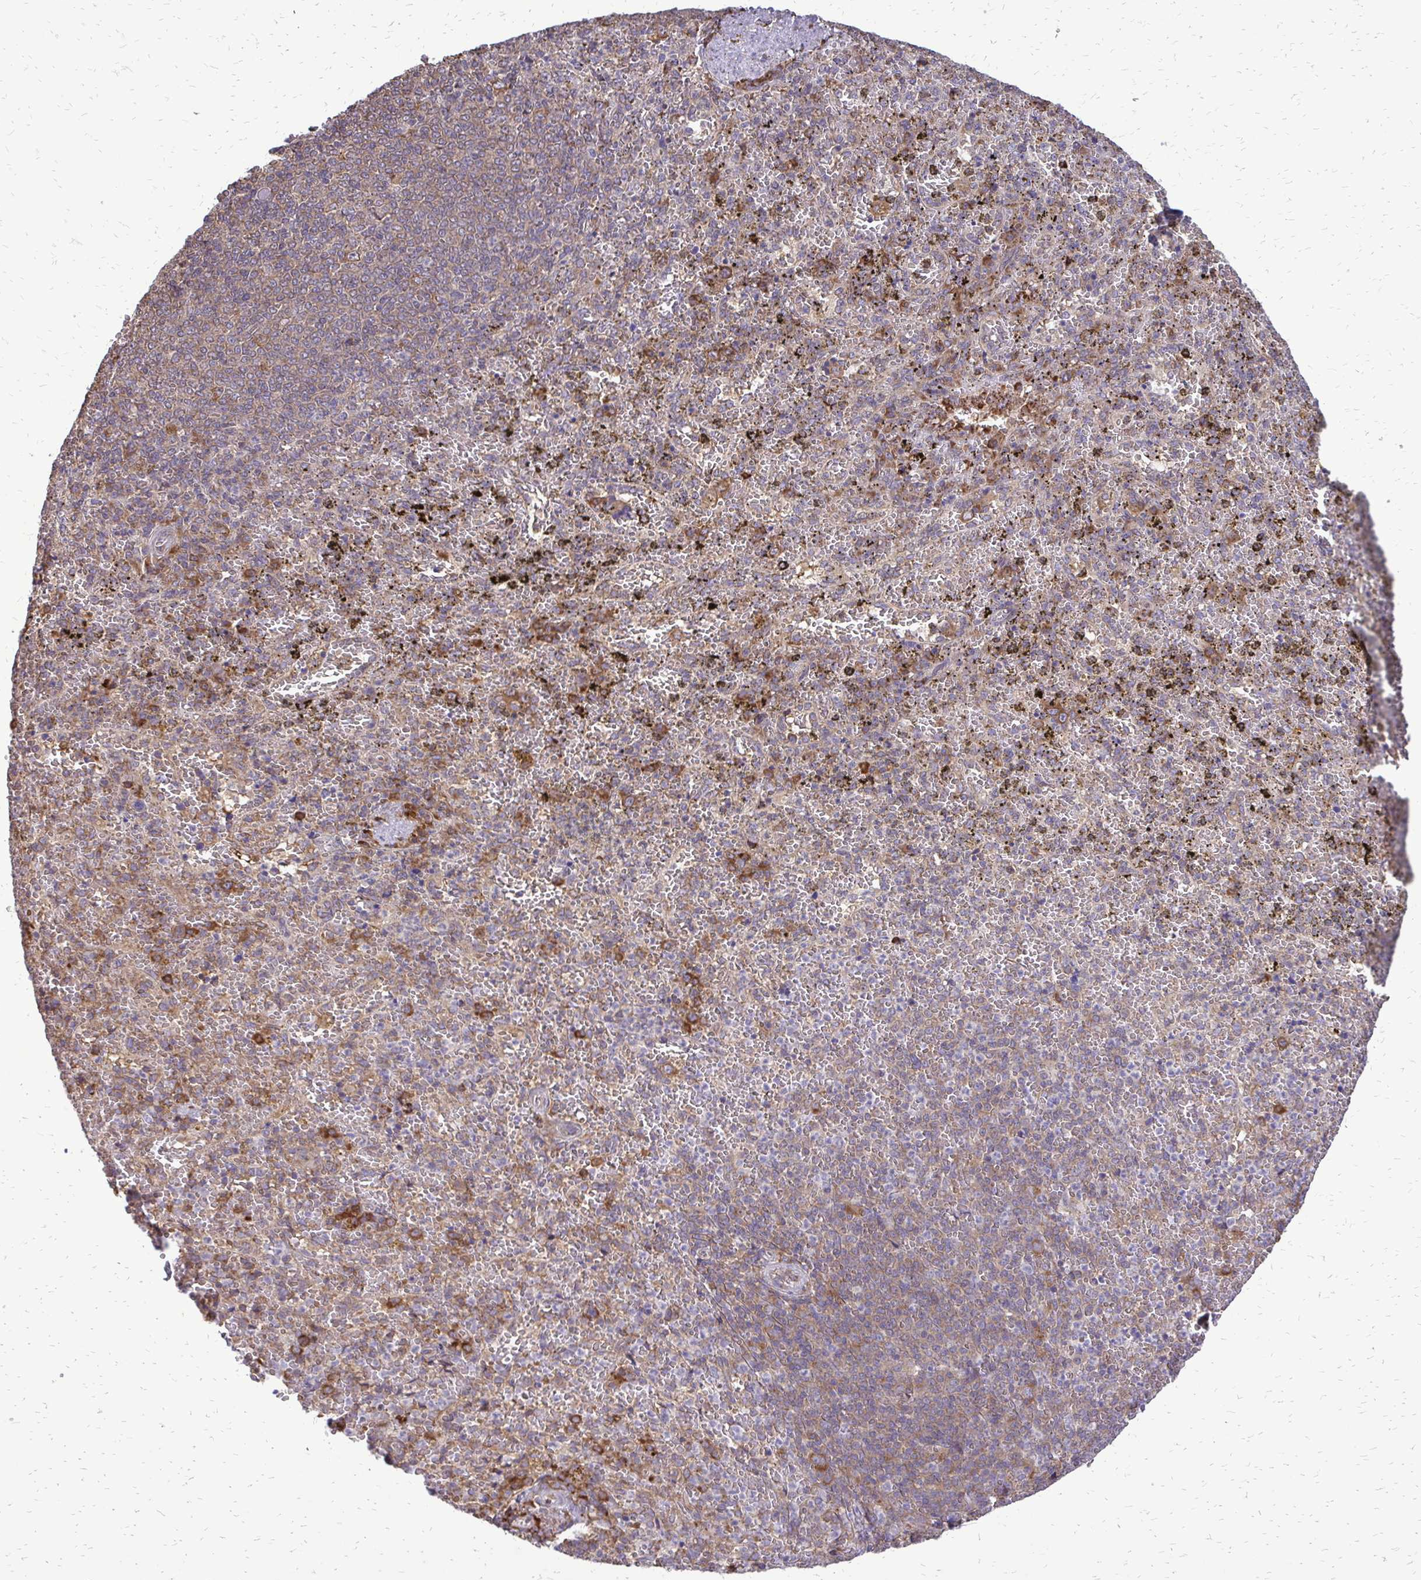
{"staining": {"intensity": "moderate", "quantity": "<25%", "location": "cytoplasmic/membranous"}, "tissue": "spleen", "cell_type": "Cells in red pulp", "image_type": "normal", "snomed": [{"axis": "morphology", "description": "Normal tissue, NOS"}, {"axis": "topography", "description": "Spleen"}], "caption": "DAB immunohistochemical staining of normal human spleen reveals moderate cytoplasmic/membranous protein expression in about <25% of cells in red pulp. The staining was performed using DAB to visualize the protein expression in brown, while the nuclei were stained in blue with hematoxylin (Magnification: 20x).", "gene": "RPS3", "patient": {"sex": "female", "age": 50}}